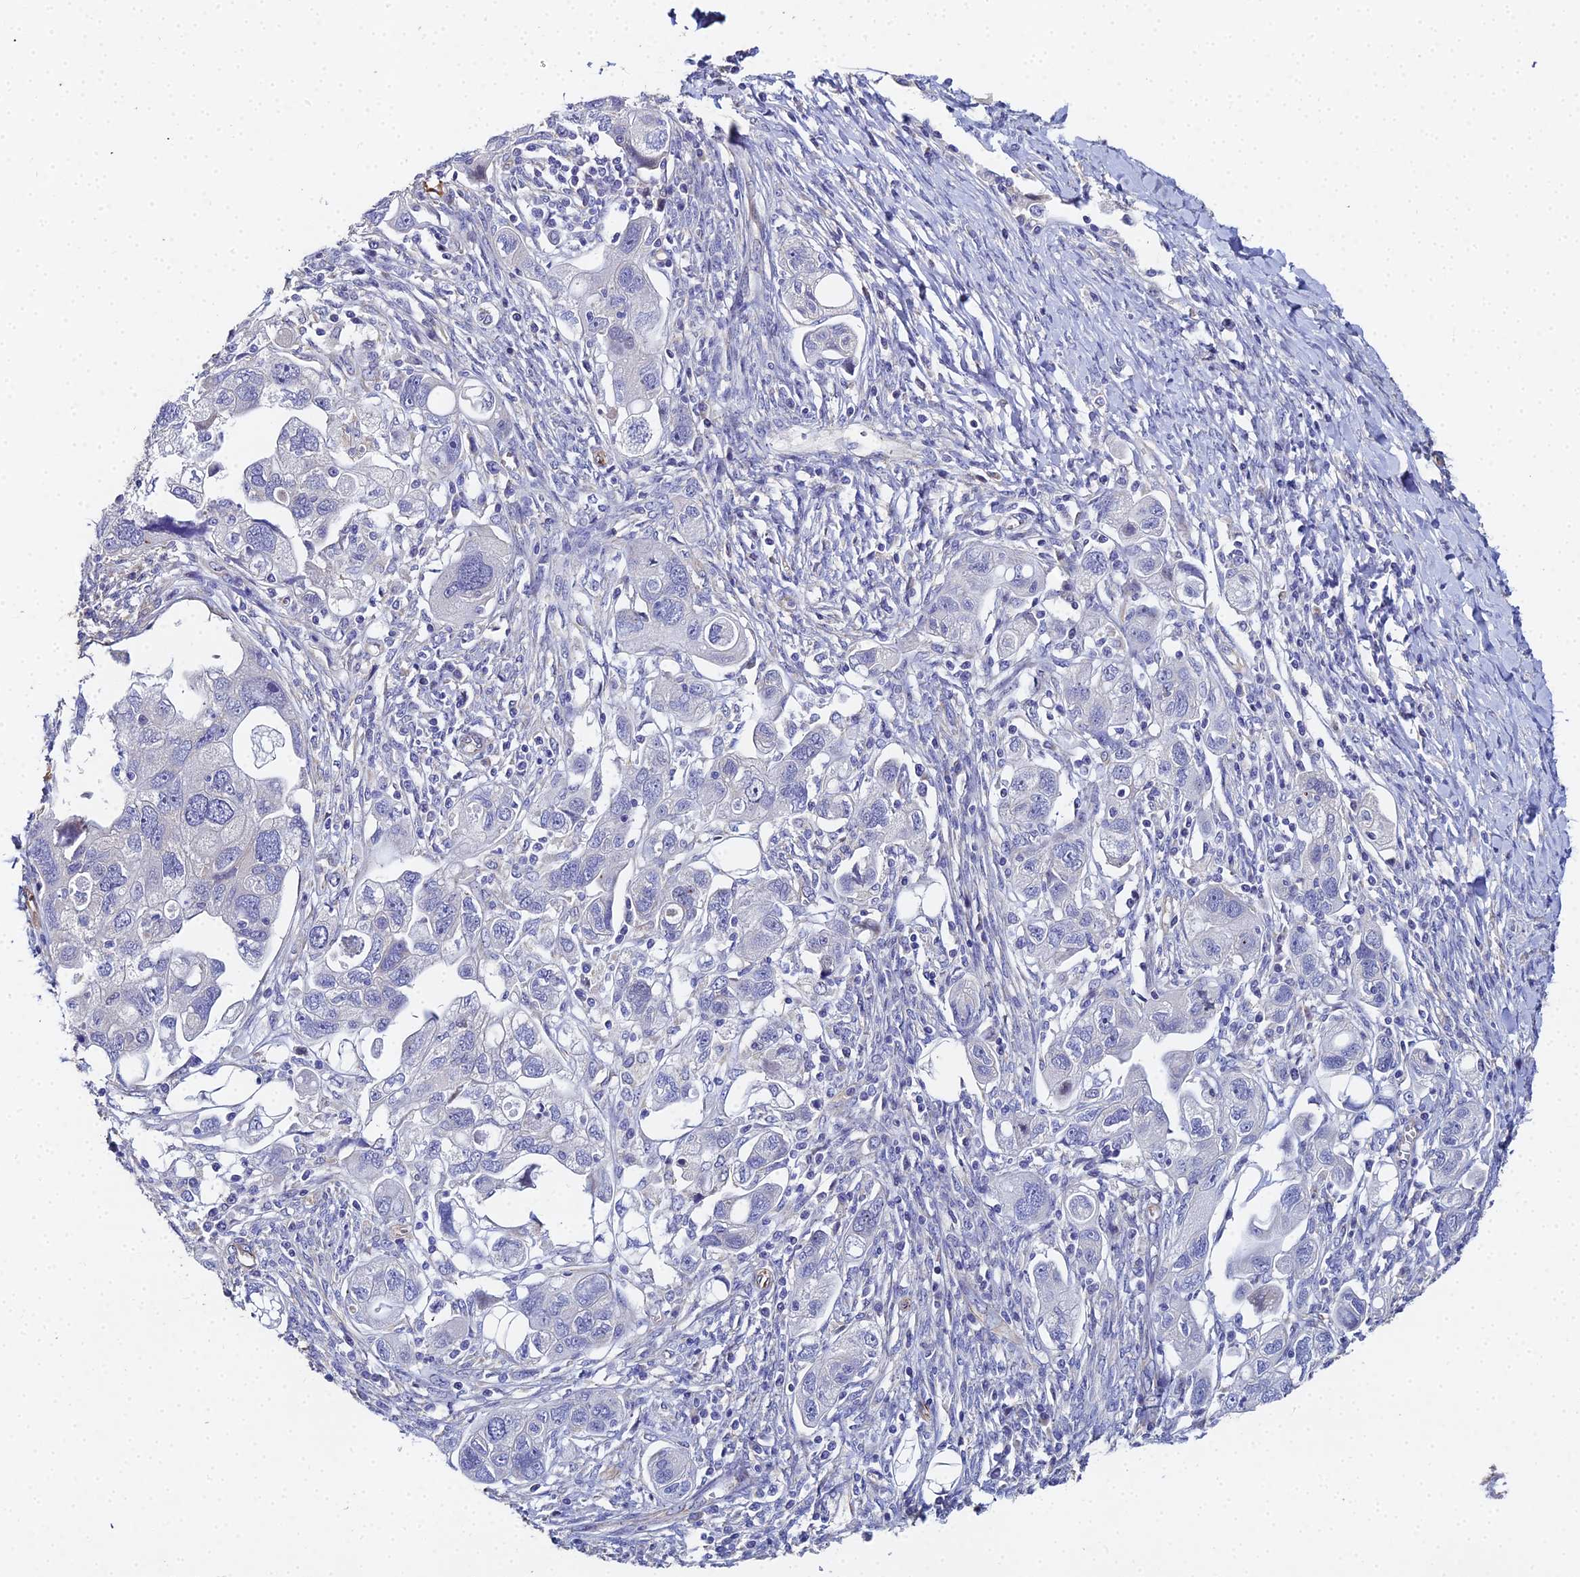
{"staining": {"intensity": "negative", "quantity": "none", "location": "none"}, "tissue": "ovarian cancer", "cell_type": "Tumor cells", "image_type": "cancer", "snomed": [{"axis": "morphology", "description": "Carcinoma, NOS"}, {"axis": "morphology", "description": "Cystadenocarcinoma, serous, NOS"}, {"axis": "topography", "description": "Ovary"}], "caption": "An immunohistochemistry (IHC) photomicrograph of ovarian serous cystadenocarcinoma is shown. There is no staining in tumor cells of ovarian serous cystadenocarcinoma. (DAB (3,3'-diaminobenzidine) immunohistochemistry with hematoxylin counter stain).", "gene": "ENSG00000268674", "patient": {"sex": "female", "age": 69}}